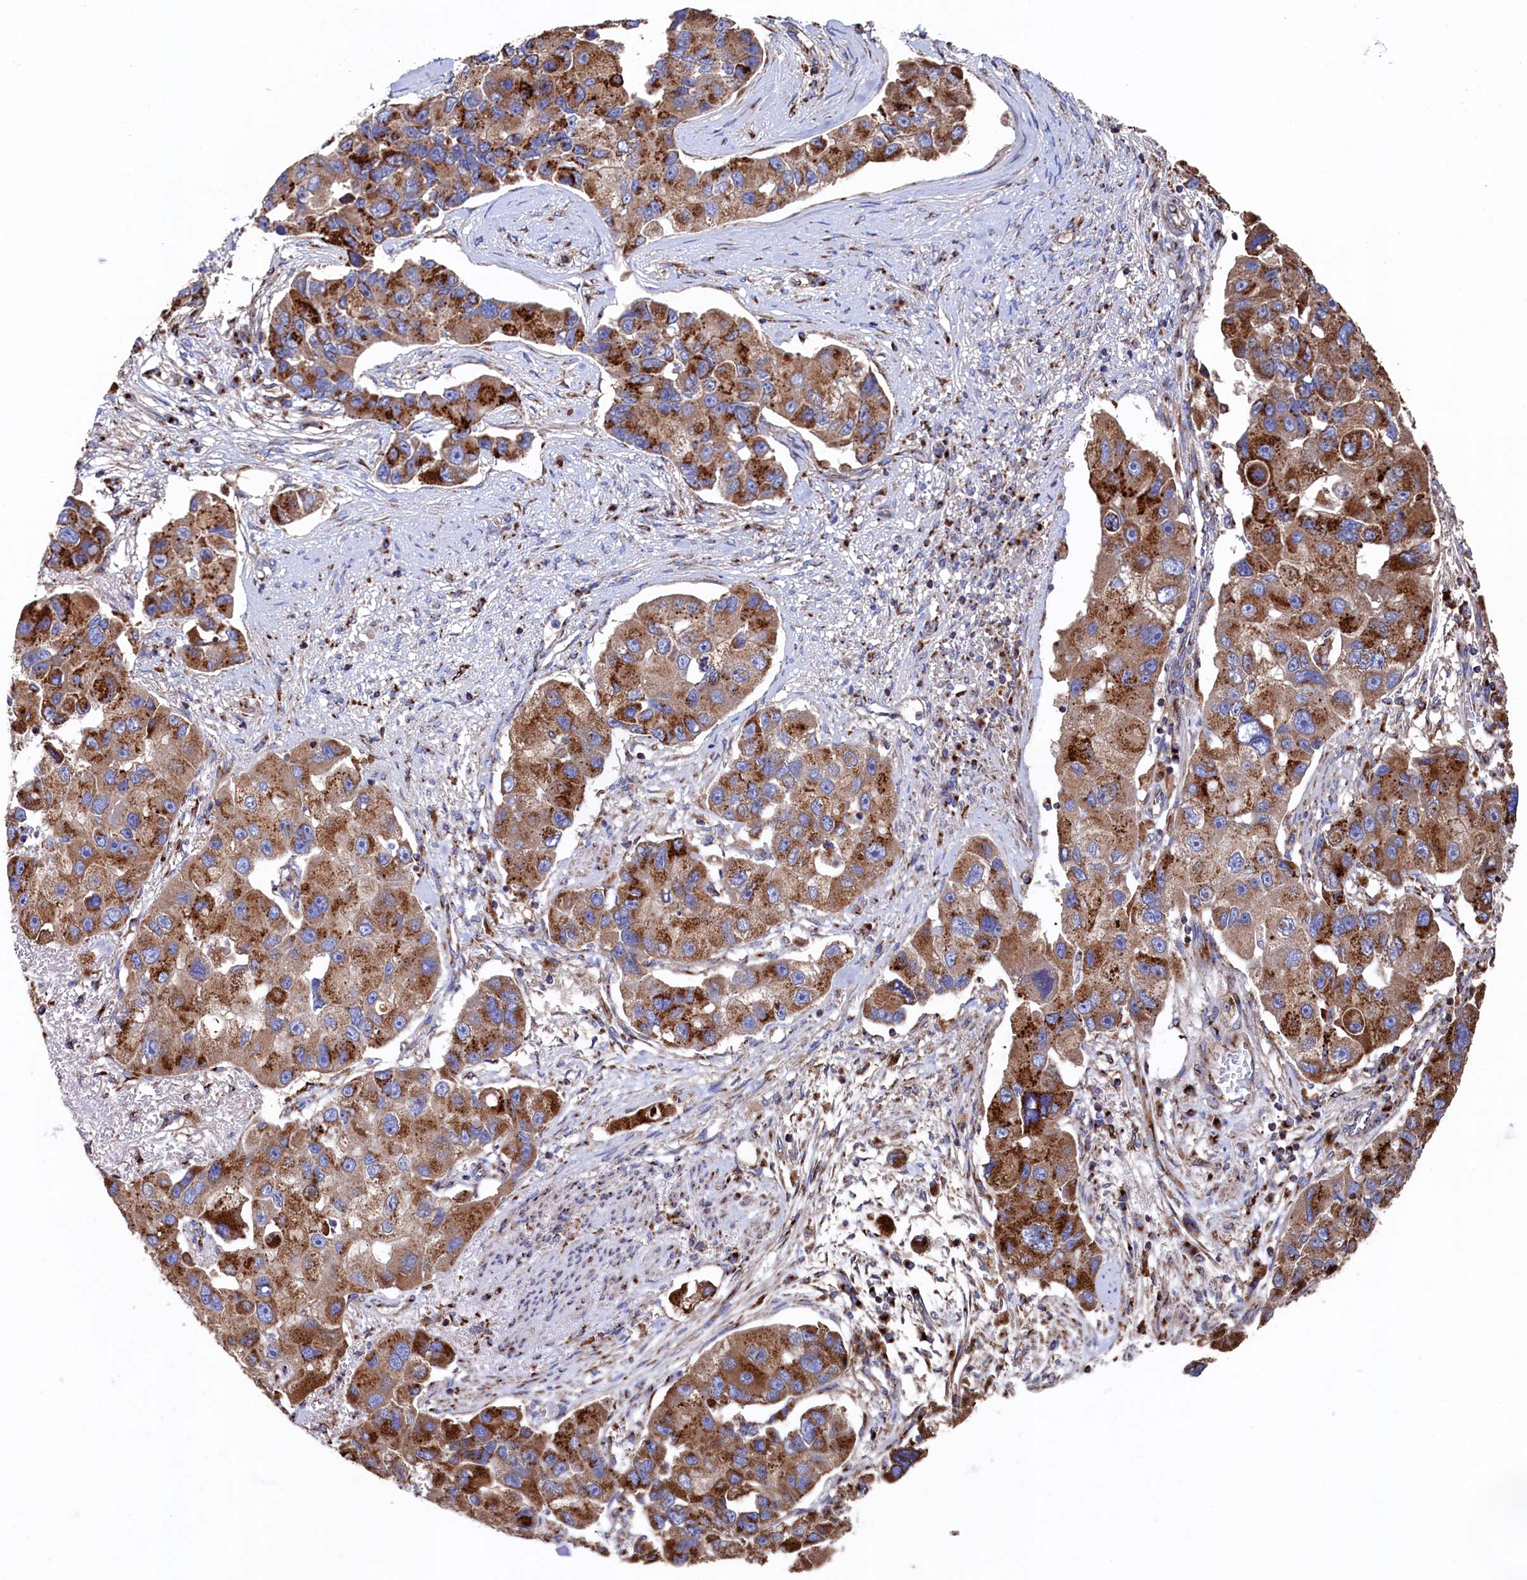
{"staining": {"intensity": "strong", "quantity": ">75%", "location": "cytoplasmic/membranous"}, "tissue": "lung cancer", "cell_type": "Tumor cells", "image_type": "cancer", "snomed": [{"axis": "morphology", "description": "Adenocarcinoma, NOS"}, {"axis": "topography", "description": "Lung"}], "caption": "Lung cancer (adenocarcinoma) tissue reveals strong cytoplasmic/membranous staining in approximately >75% of tumor cells, visualized by immunohistochemistry.", "gene": "PRRC1", "patient": {"sex": "female", "age": 54}}